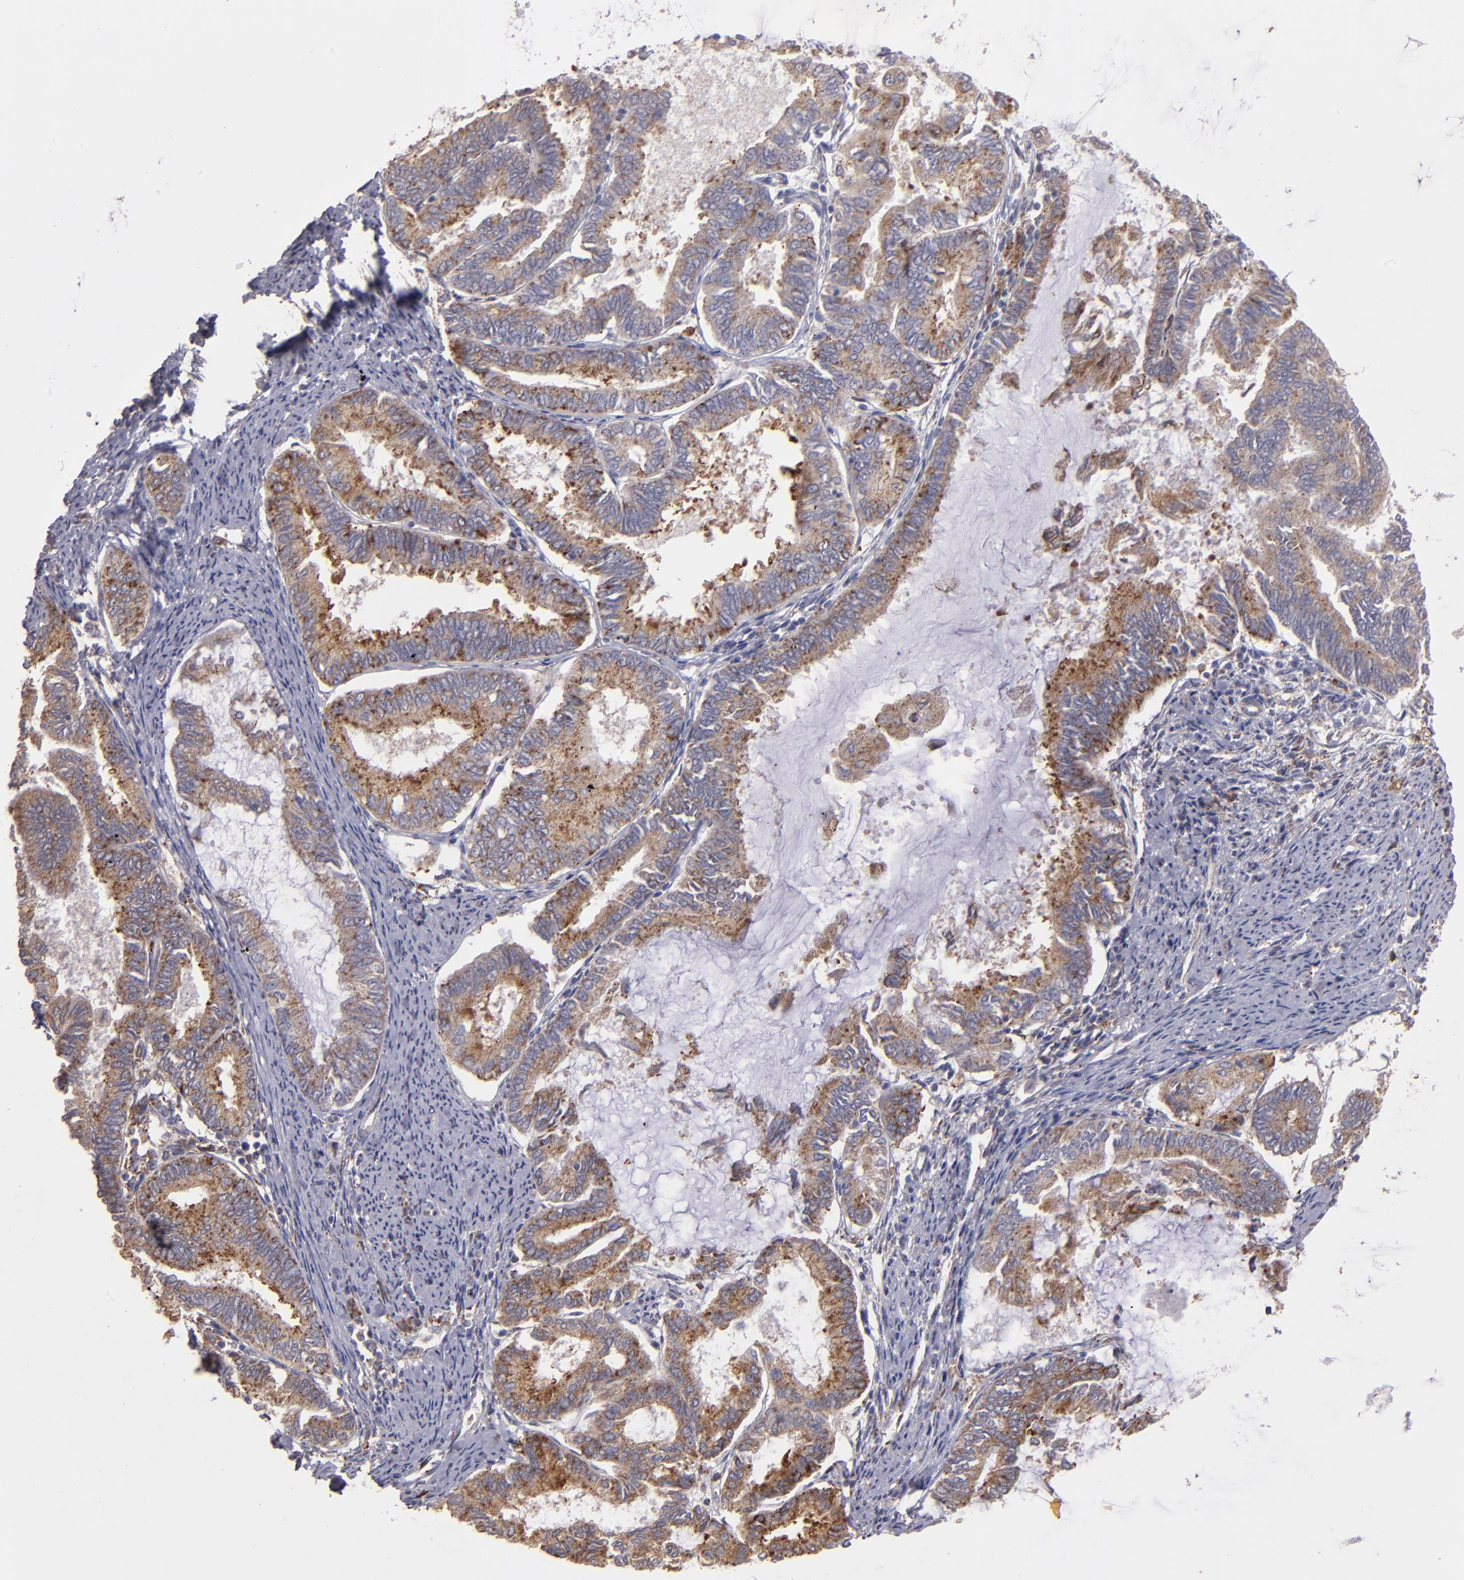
{"staining": {"intensity": "moderate", "quantity": ">75%", "location": "cytoplasmic/membranous"}, "tissue": "endometrial cancer", "cell_type": "Tumor cells", "image_type": "cancer", "snomed": [{"axis": "morphology", "description": "Adenocarcinoma, NOS"}, {"axis": "topography", "description": "Endometrium"}], "caption": "Adenocarcinoma (endometrial) stained with a brown dye shows moderate cytoplasmic/membranous positive staining in about >75% of tumor cells.", "gene": "IFIH1", "patient": {"sex": "female", "age": 86}}